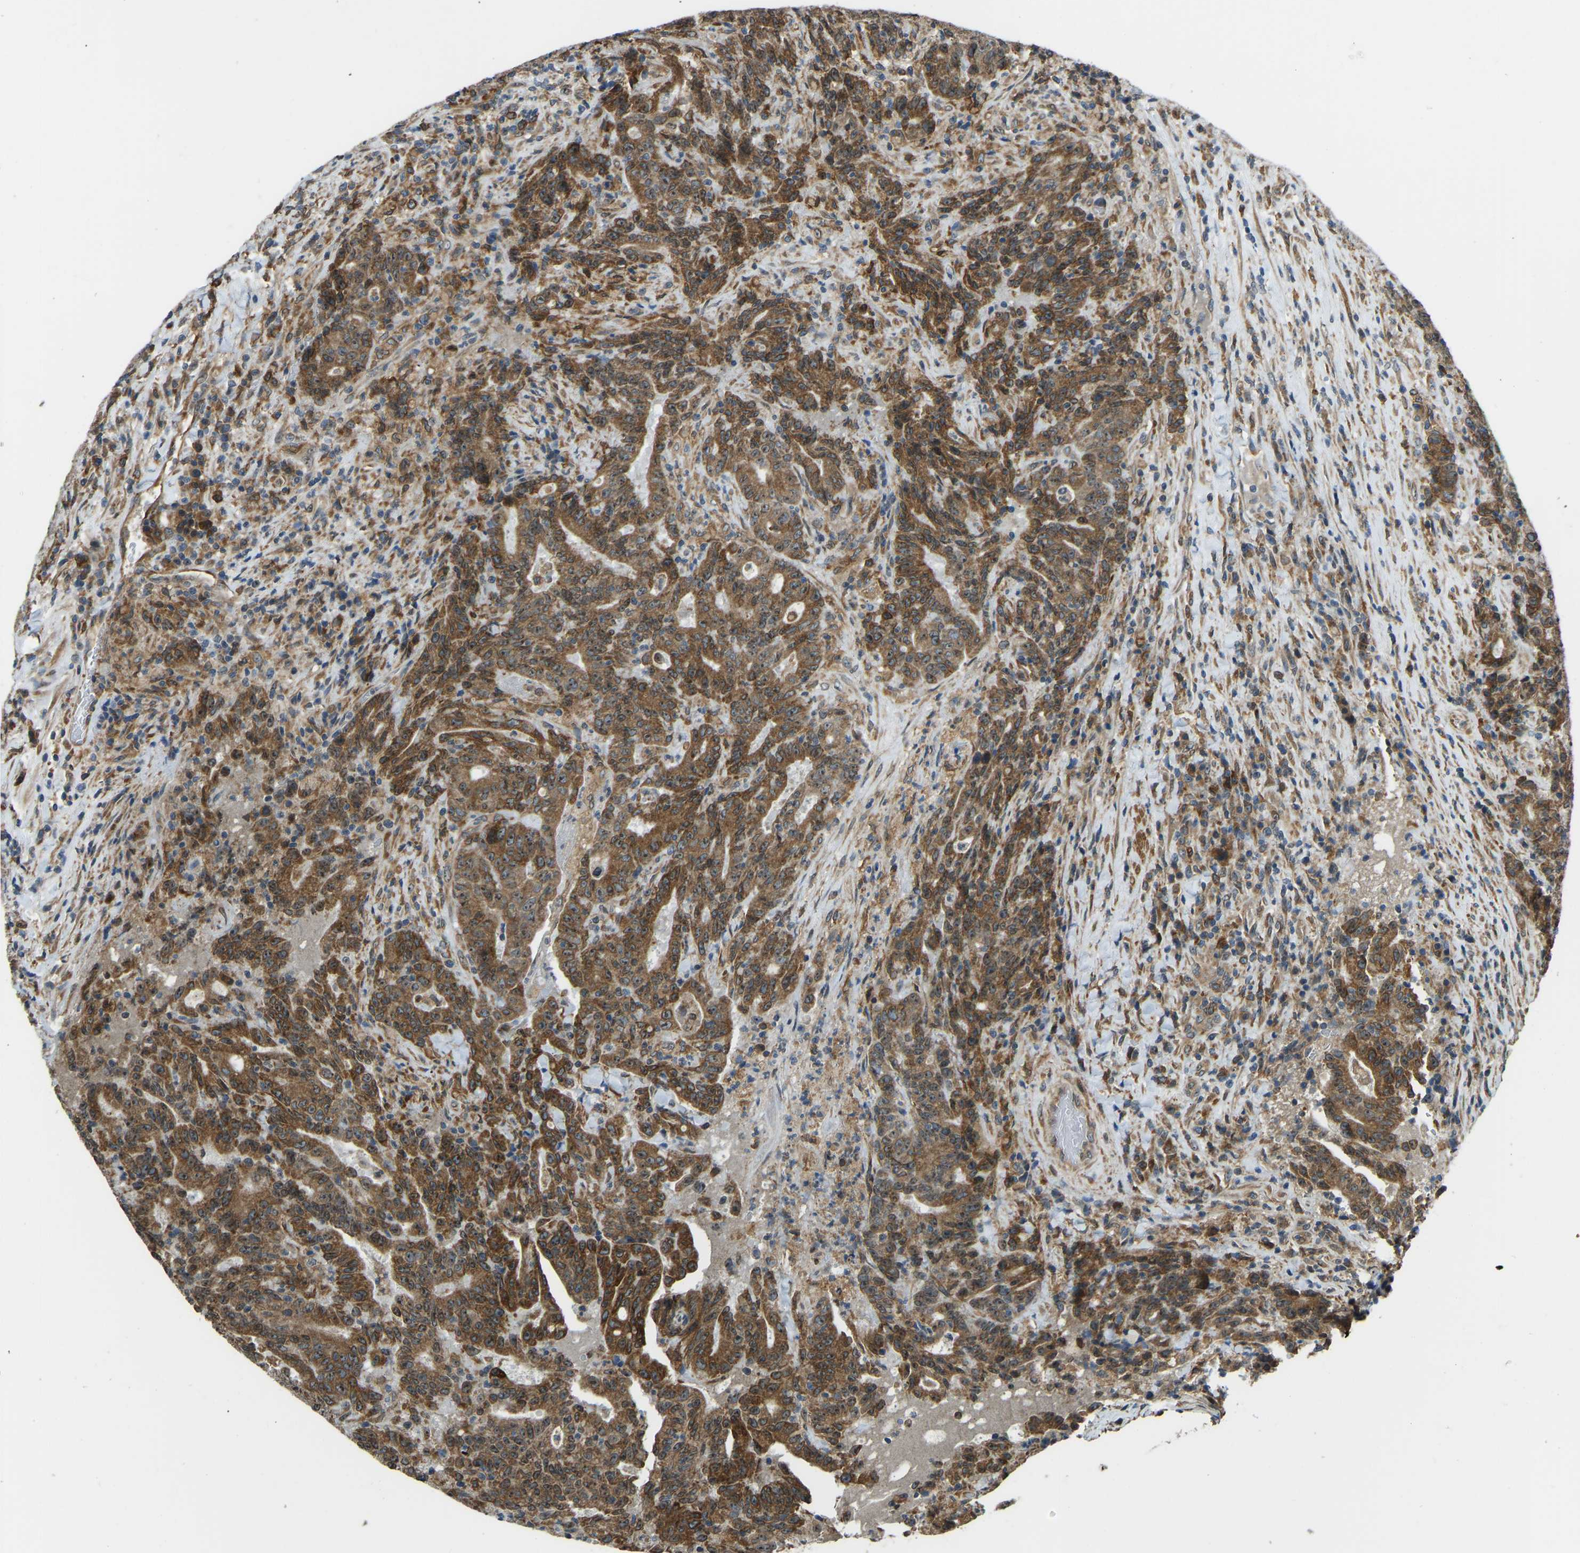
{"staining": {"intensity": "strong", "quantity": ">75%", "location": "cytoplasmic/membranous,nuclear"}, "tissue": "colorectal cancer", "cell_type": "Tumor cells", "image_type": "cancer", "snomed": [{"axis": "morphology", "description": "Adenocarcinoma, NOS"}, {"axis": "topography", "description": "Colon"}], "caption": "Protein expression analysis of human colorectal adenocarcinoma reveals strong cytoplasmic/membranous and nuclear expression in about >75% of tumor cells.", "gene": "OS9", "patient": {"sex": "female", "age": 75}}